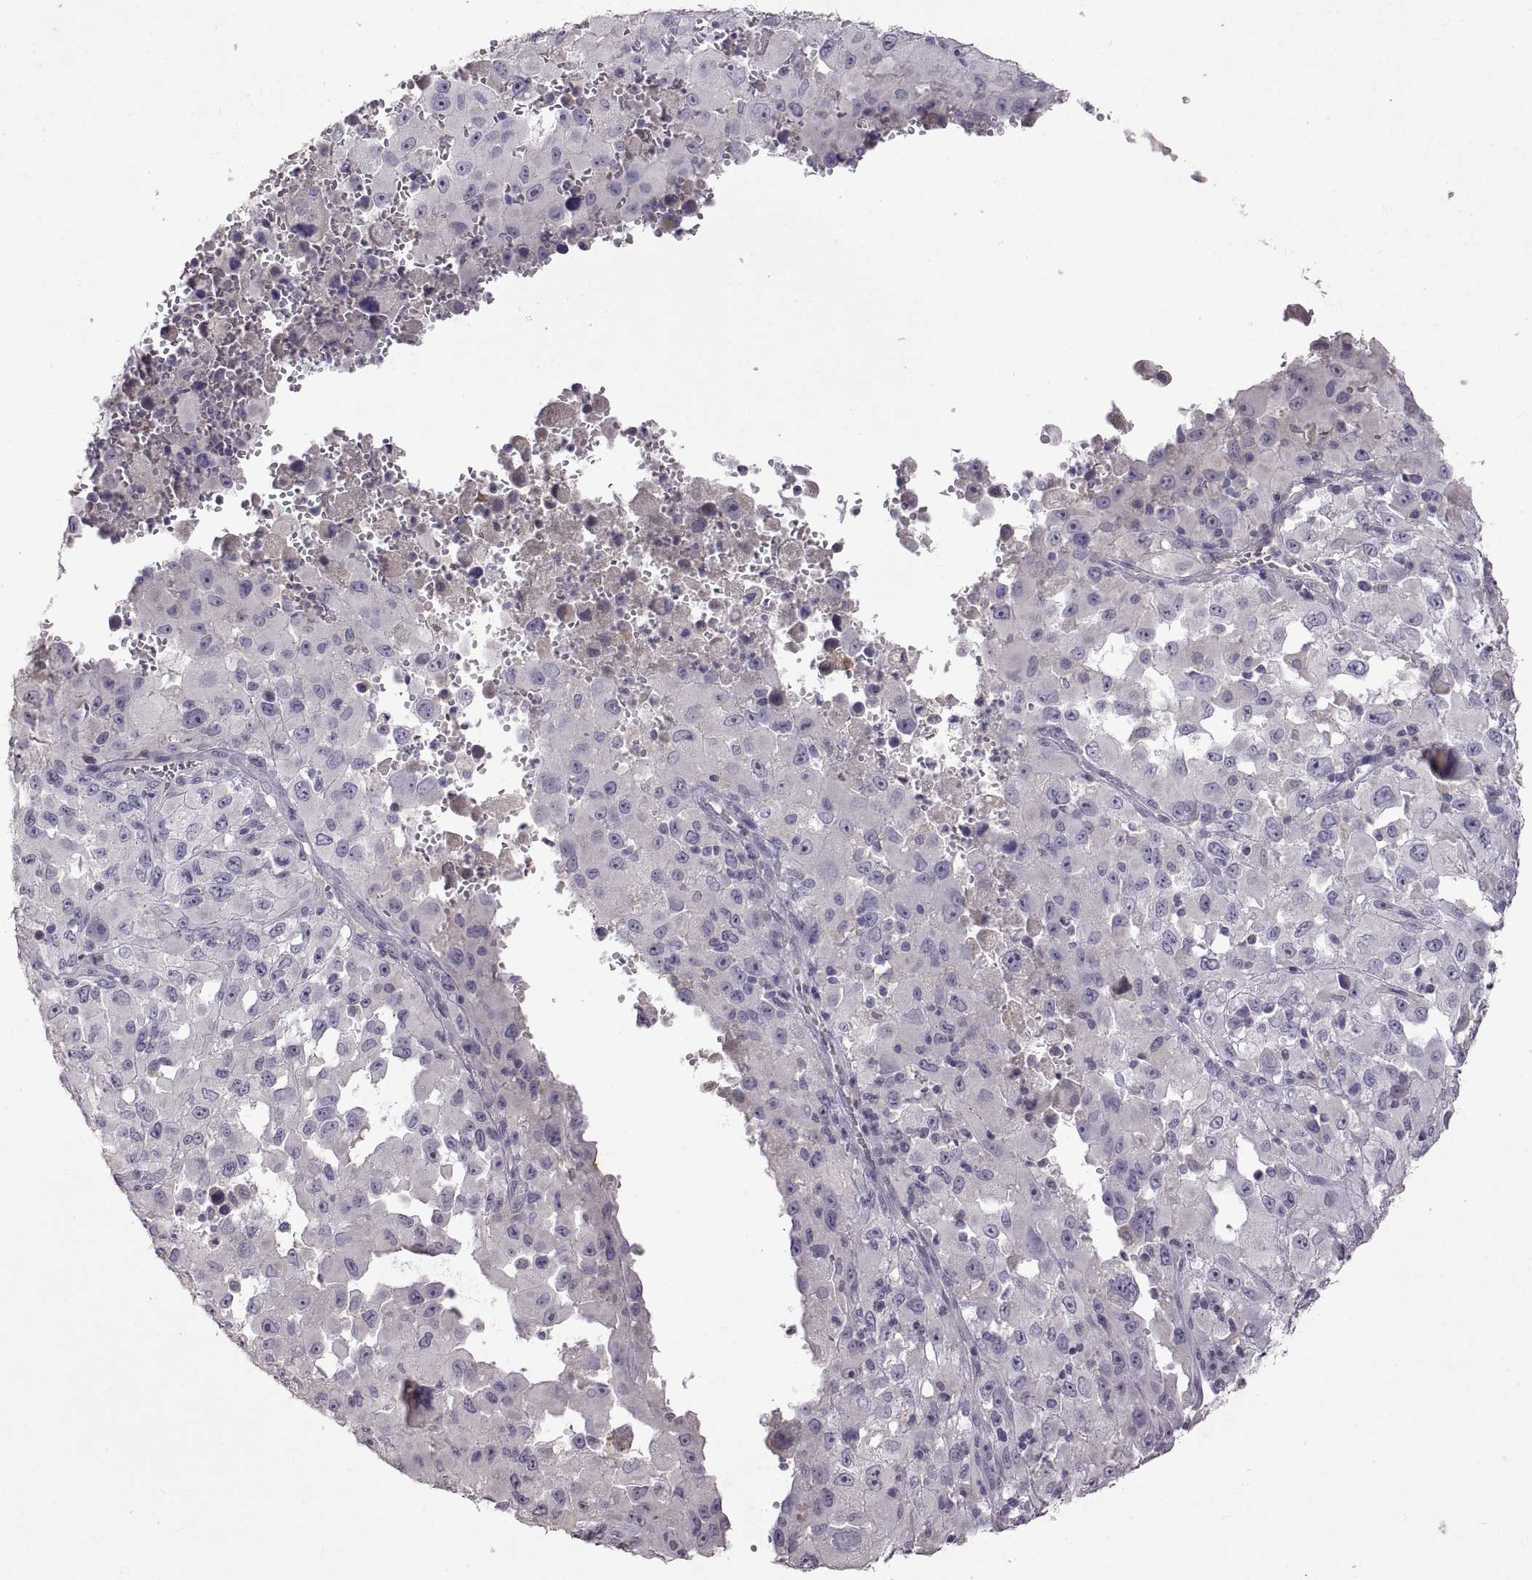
{"staining": {"intensity": "negative", "quantity": "none", "location": "none"}, "tissue": "melanoma", "cell_type": "Tumor cells", "image_type": "cancer", "snomed": [{"axis": "morphology", "description": "Malignant melanoma, Metastatic site"}, {"axis": "topography", "description": "Soft tissue"}], "caption": "Photomicrograph shows no significant protein staining in tumor cells of malignant melanoma (metastatic site).", "gene": "DEFB136", "patient": {"sex": "male", "age": 50}}